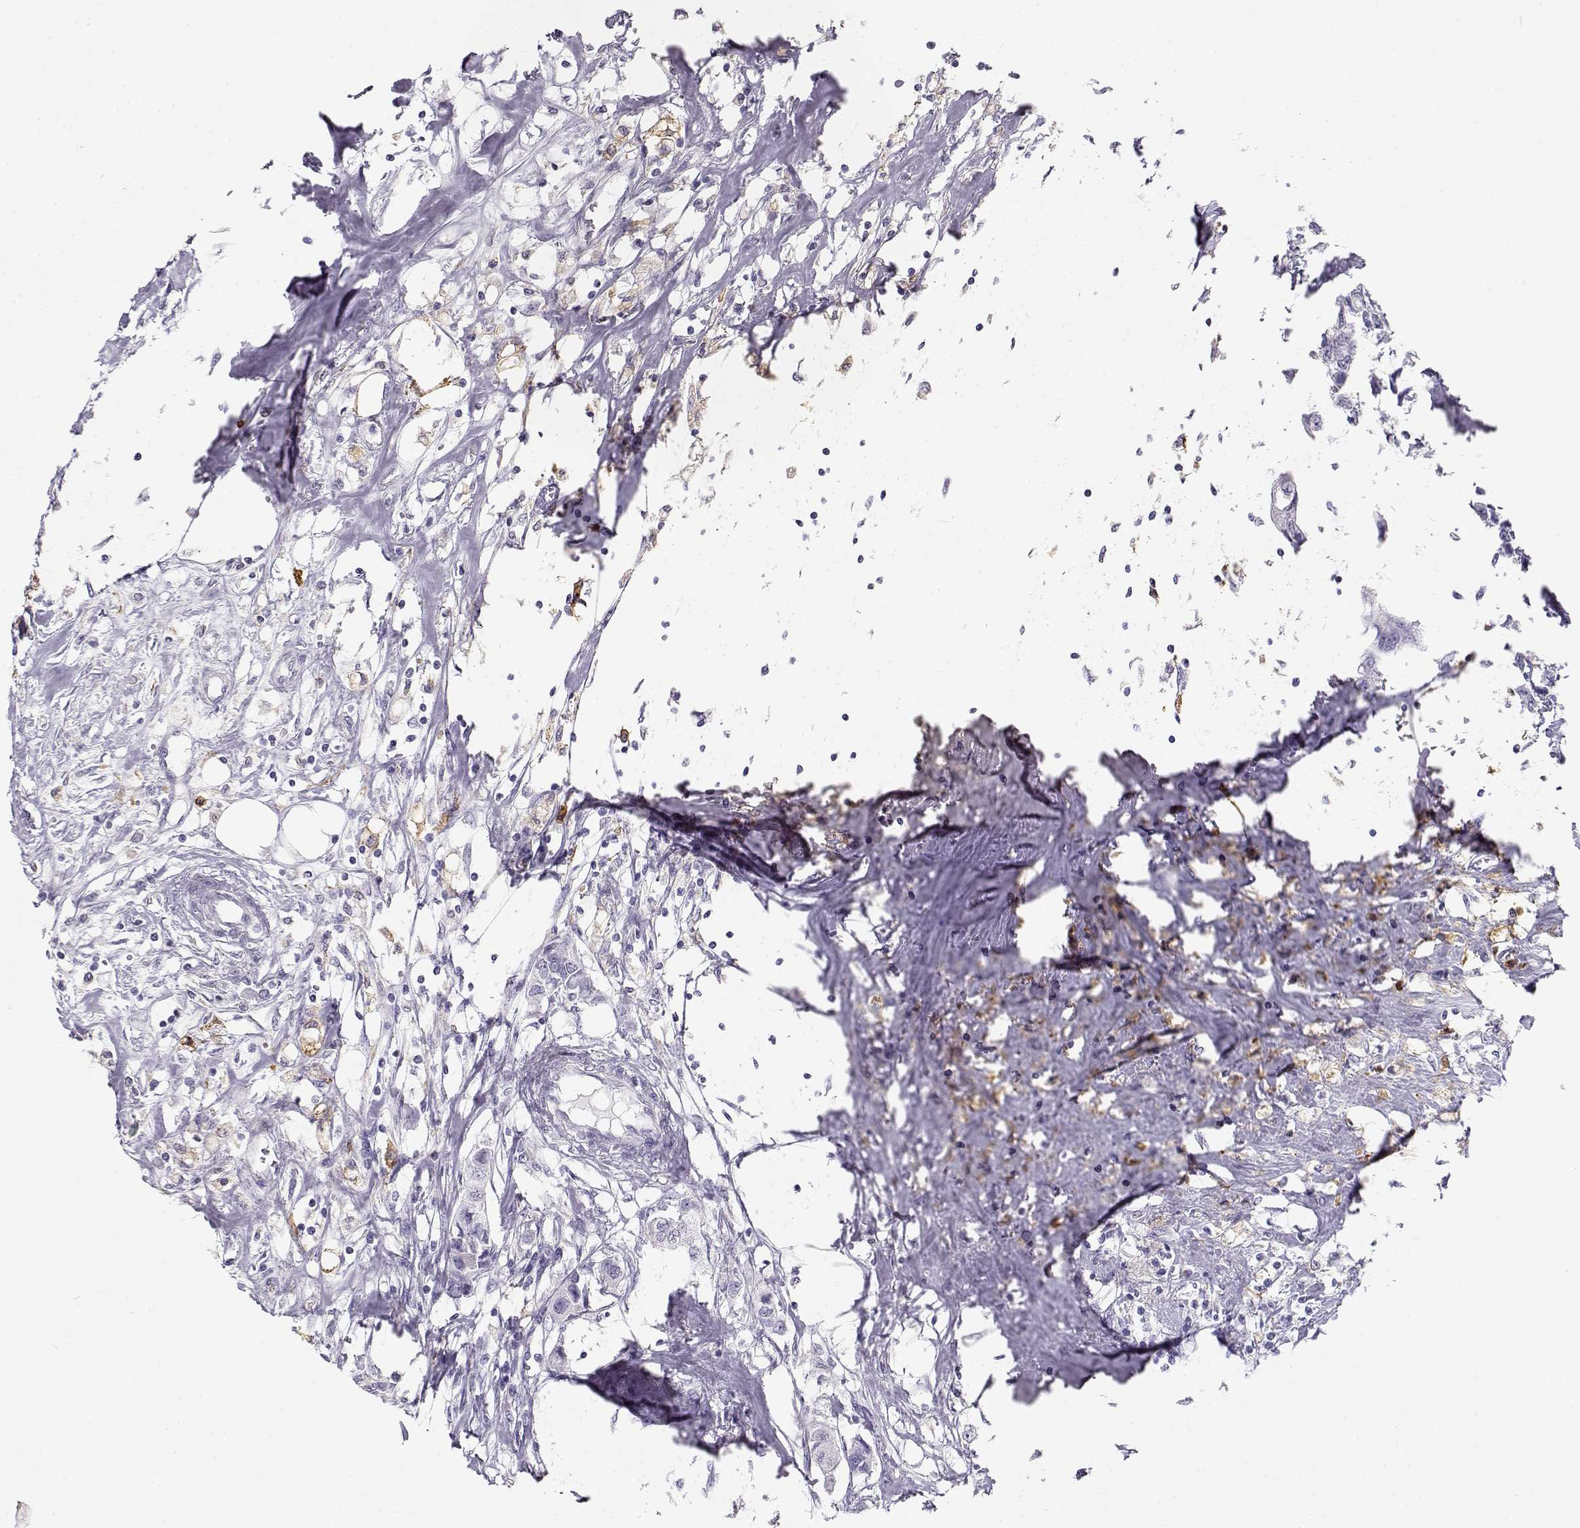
{"staining": {"intensity": "negative", "quantity": "none", "location": "none"}, "tissue": "breast cancer", "cell_type": "Tumor cells", "image_type": "cancer", "snomed": [{"axis": "morphology", "description": "Duct carcinoma"}, {"axis": "topography", "description": "Breast"}], "caption": "This is an IHC photomicrograph of human invasive ductal carcinoma (breast). There is no positivity in tumor cells.", "gene": "NUTM1", "patient": {"sex": "female", "age": 80}}